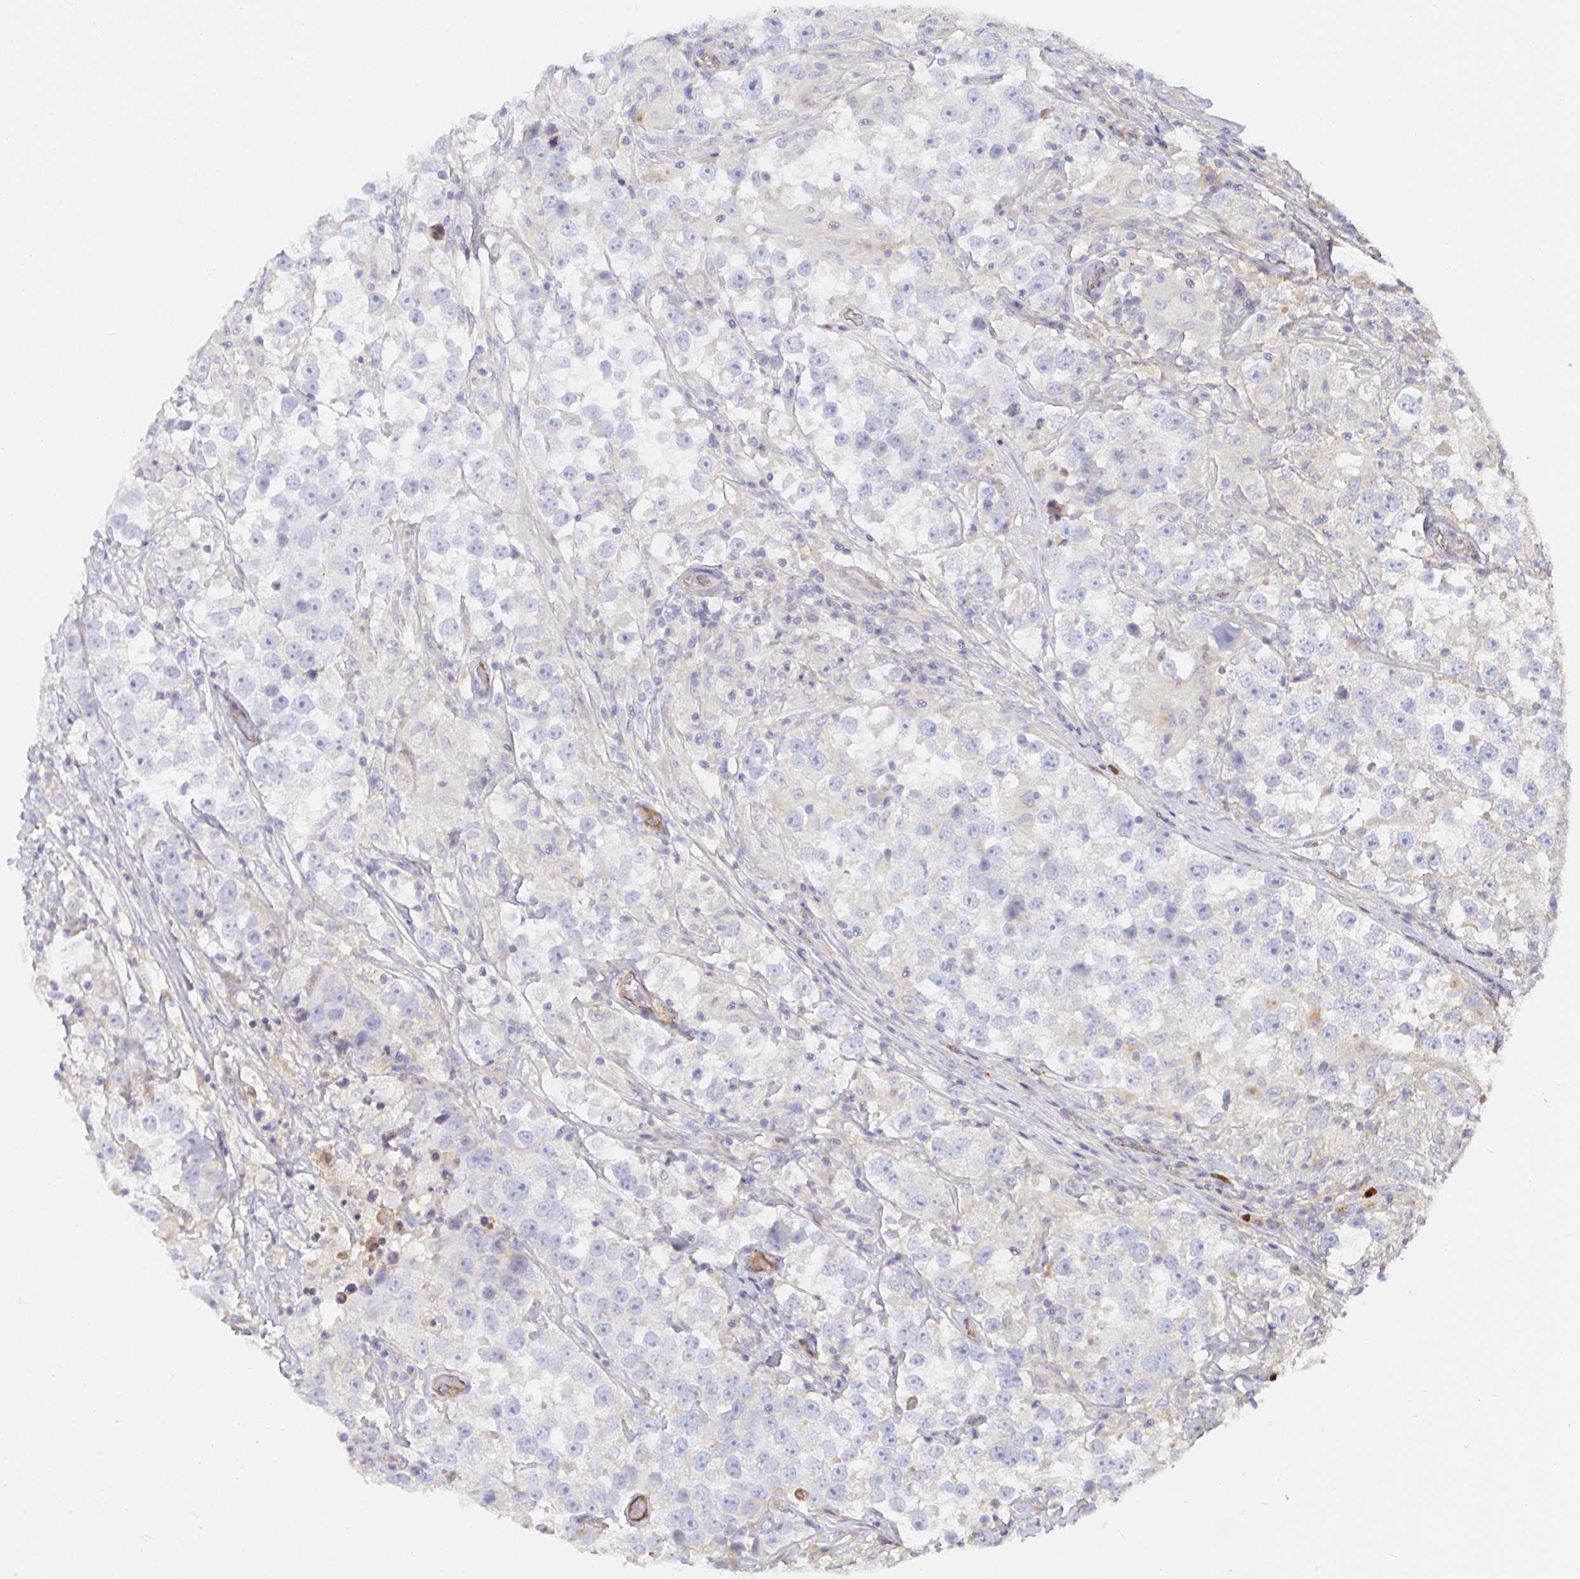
{"staining": {"intensity": "negative", "quantity": "none", "location": "none"}, "tissue": "testis cancer", "cell_type": "Tumor cells", "image_type": "cancer", "snomed": [{"axis": "morphology", "description": "Seminoma, NOS"}, {"axis": "topography", "description": "Testis"}], "caption": "Micrograph shows no protein staining in tumor cells of testis cancer (seminoma) tissue.", "gene": "IRAK2", "patient": {"sex": "male", "age": 46}}